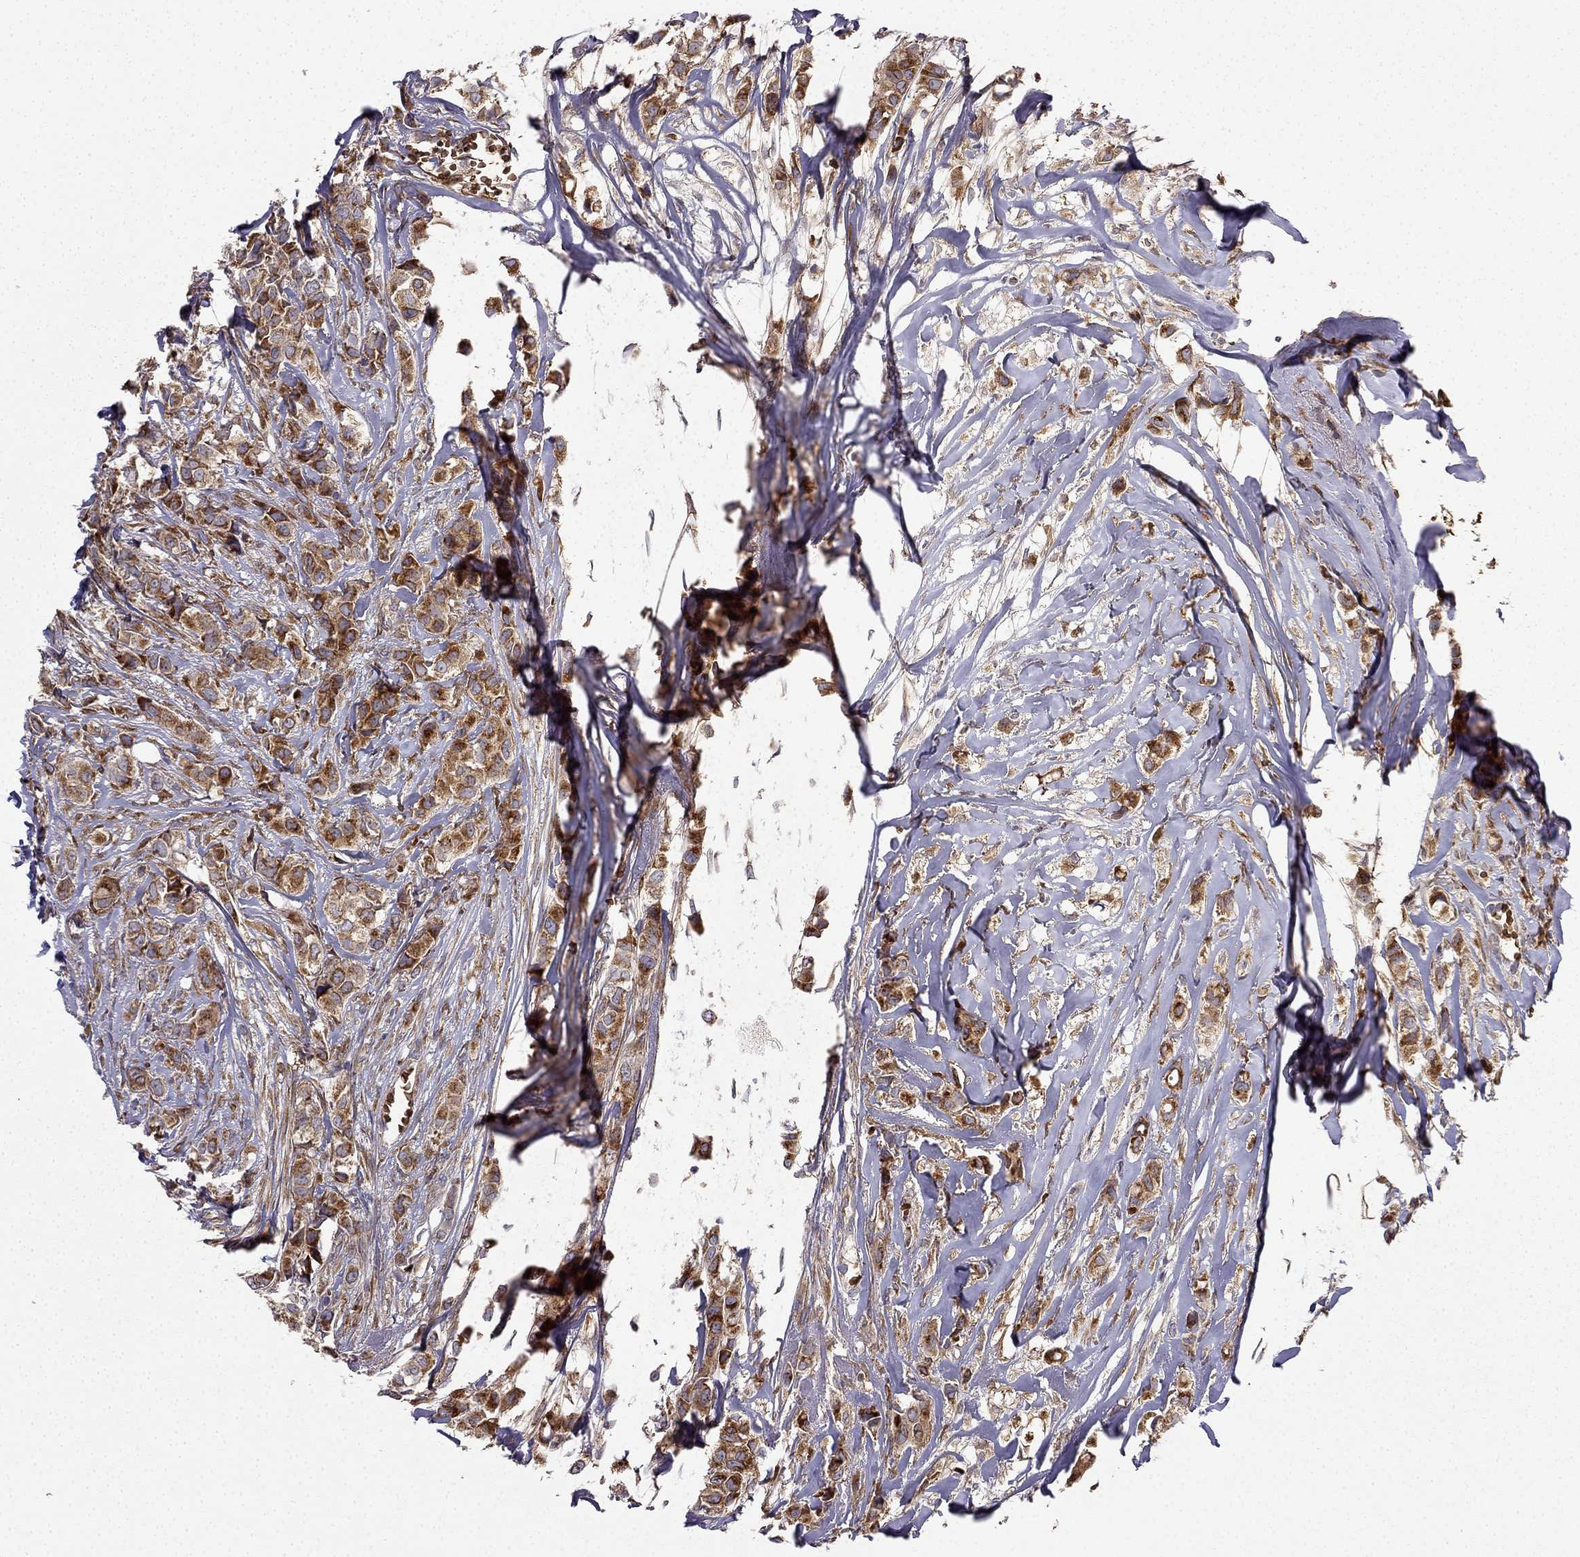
{"staining": {"intensity": "strong", "quantity": ">75%", "location": "cytoplasmic/membranous"}, "tissue": "breast cancer", "cell_type": "Tumor cells", "image_type": "cancer", "snomed": [{"axis": "morphology", "description": "Duct carcinoma"}, {"axis": "topography", "description": "Breast"}], "caption": "Immunohistochemical staining of breast cancer (invasive ductal carcinoma) exhibits high levels of strong cytoplasmic/membranous protein expression in approximately >75% of tumor cells. Using DAB (3,3'-diaminobenzidine) (brown) and hematoxylin (blue) stains, captured at high magnification using brightfield microscopy.", "gene": "B4GALT7", "patient": {"sex": "female", "age": 85}}